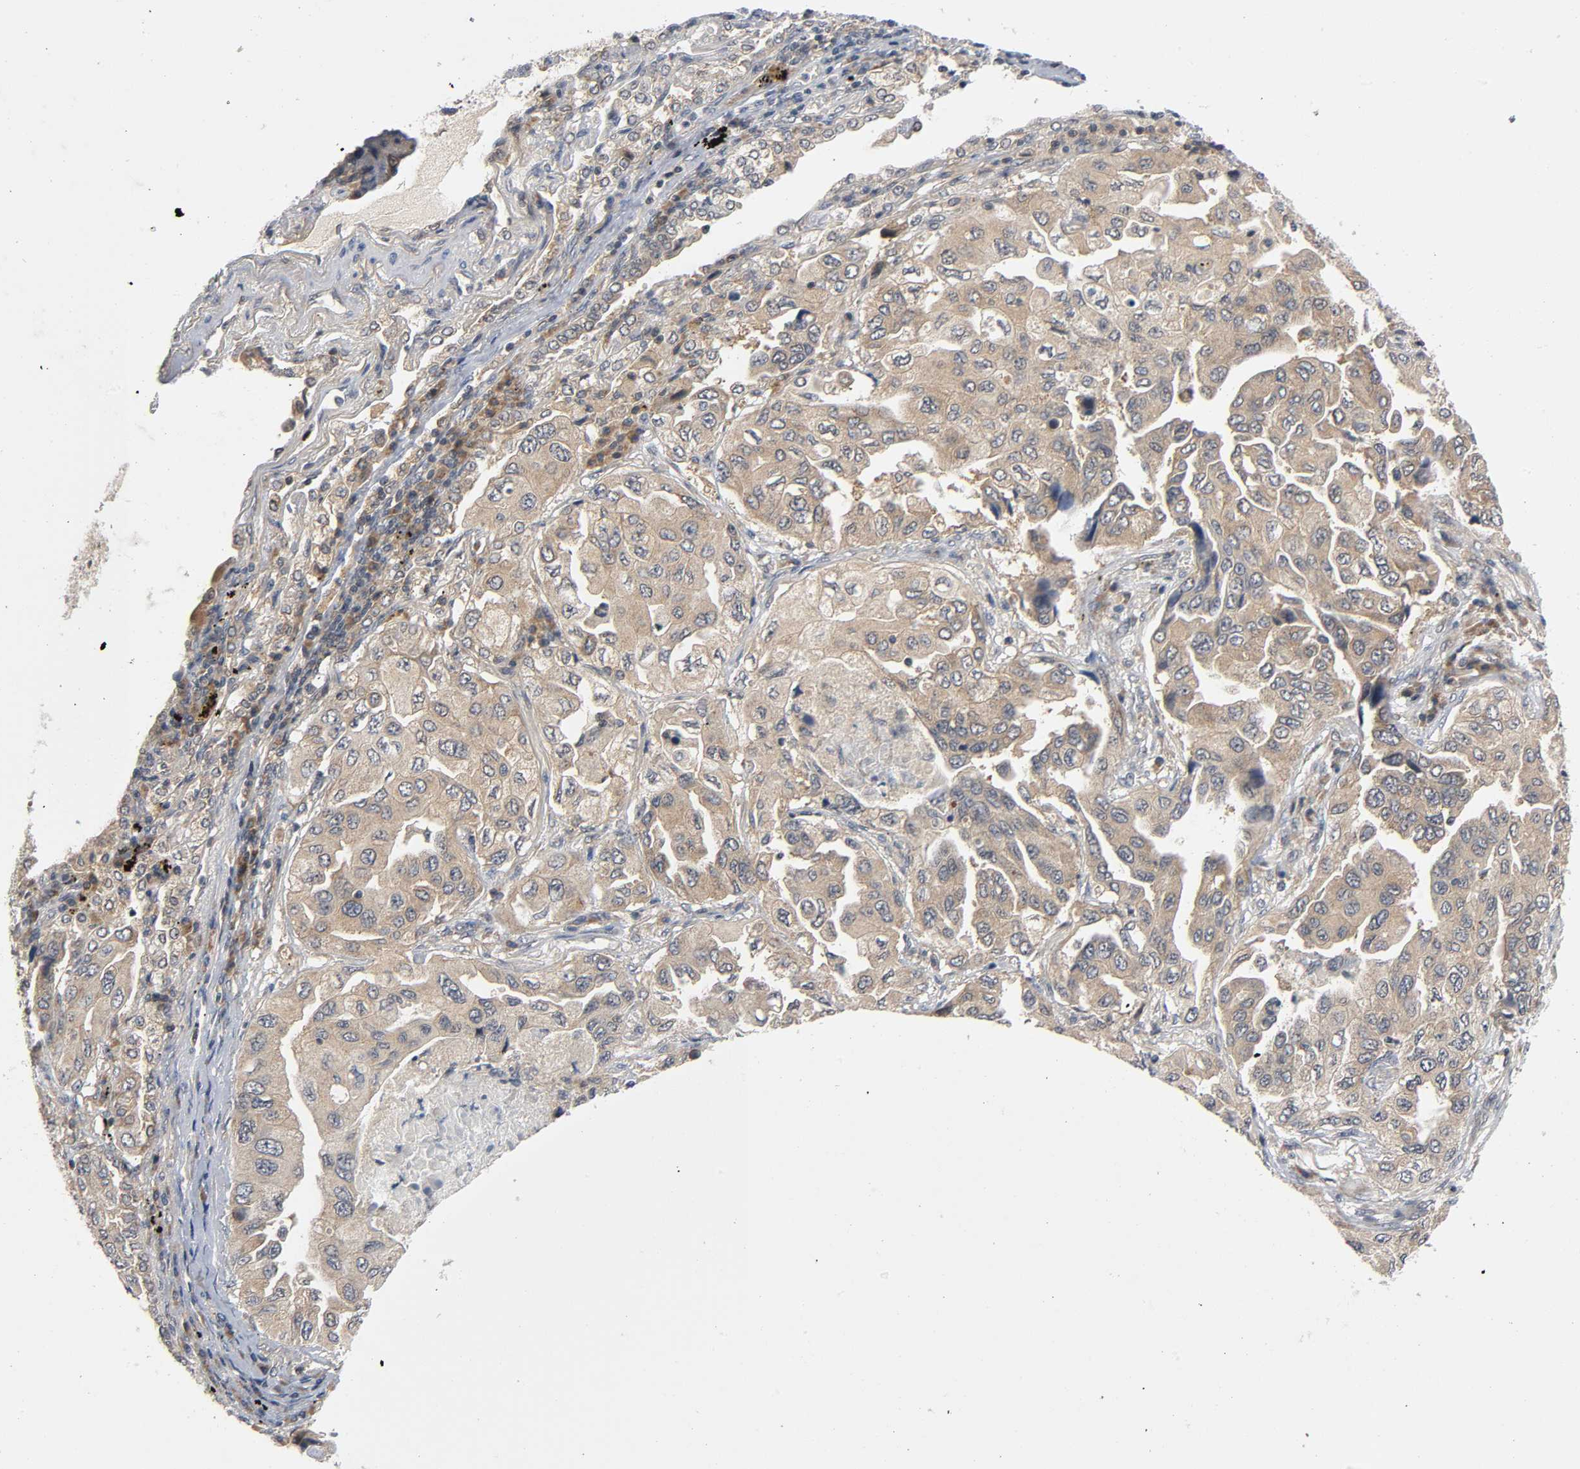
{"staining": {"intensity": "moderate", "quantity": ">75%", "location": "cytoplasmic/membranous"}, "tissue": "lung cancer", "cell_type": "Tumor cells", "image_type": "cancer", "snomed": [{"axis": "morphology", "description": "Adenocarcinoma, NOS"}, {"axis": "topography", "description": "Lung"}], "caption": "Immunohistochemical staining of adenocarcinoma (lung) exhibits medium levels of moderate cytoplasmic/membranous protein positivity in about >75% of tumor cells. Using DAB (brown) and hematoxylin (blue) stains, captured at high magnification using brightfield microscopy.", "gene": "MAPK8", "patient": {"sex": "female", "age": 65}}